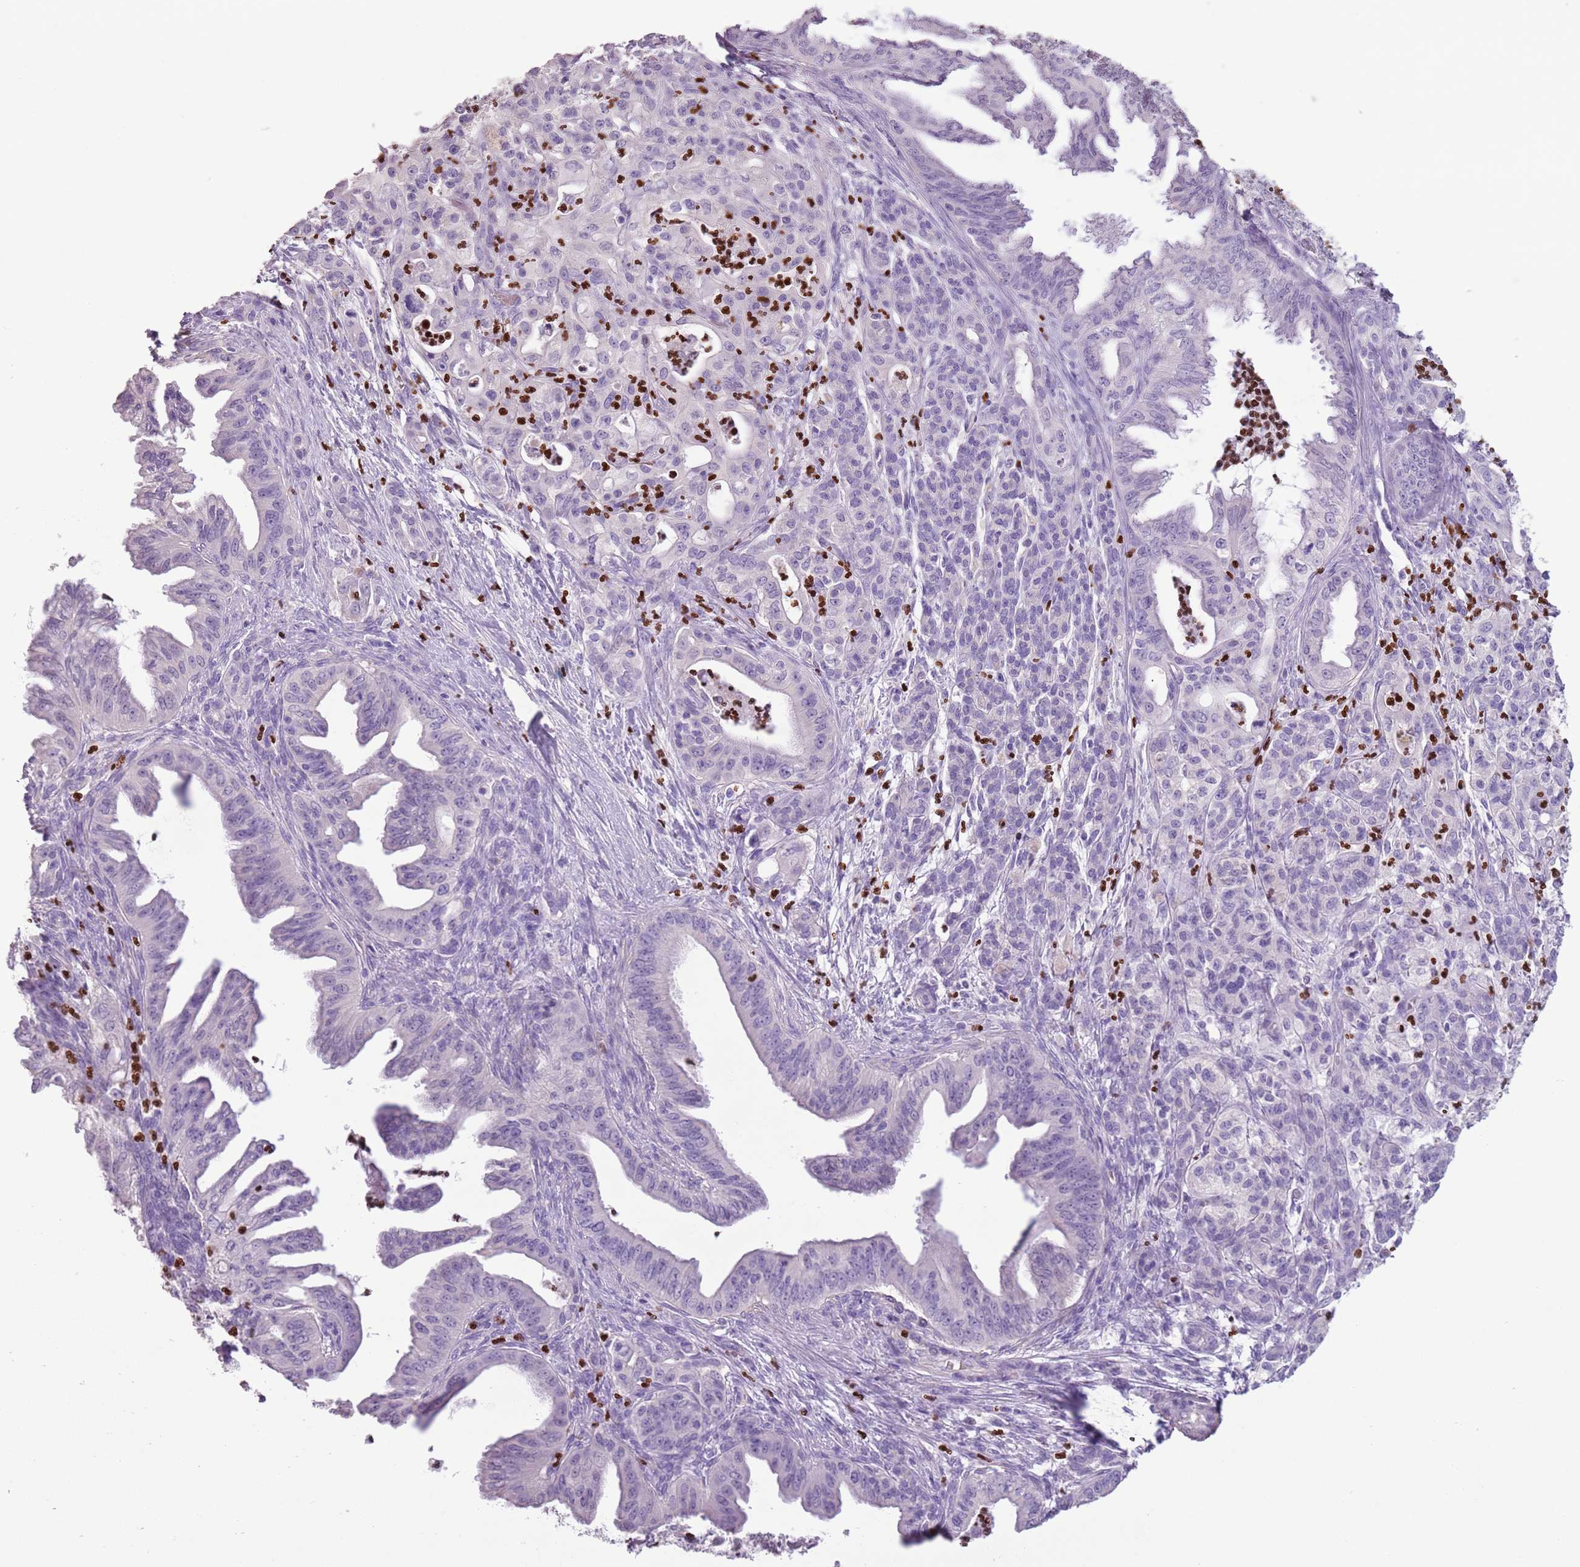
{"staining": {"intensity": "negative", "quantity": "none", "location": "none"}, "tissue": "pancreatic cancer", "cell_type": "Tumor cells", "image_type": "cancer", "snomed": [{"axis": "morphology", "description": "Adenocarcinoma, NOS"}, {"axis": "topography", "description": "Pancreas"}], "caption": "Immunohistochemical staining of pancreatic adenocarcinoma demonstrates no significant expression in tumor cells.", "gene": "CELF6", "patient": {"sex": "male", "age": 58}}